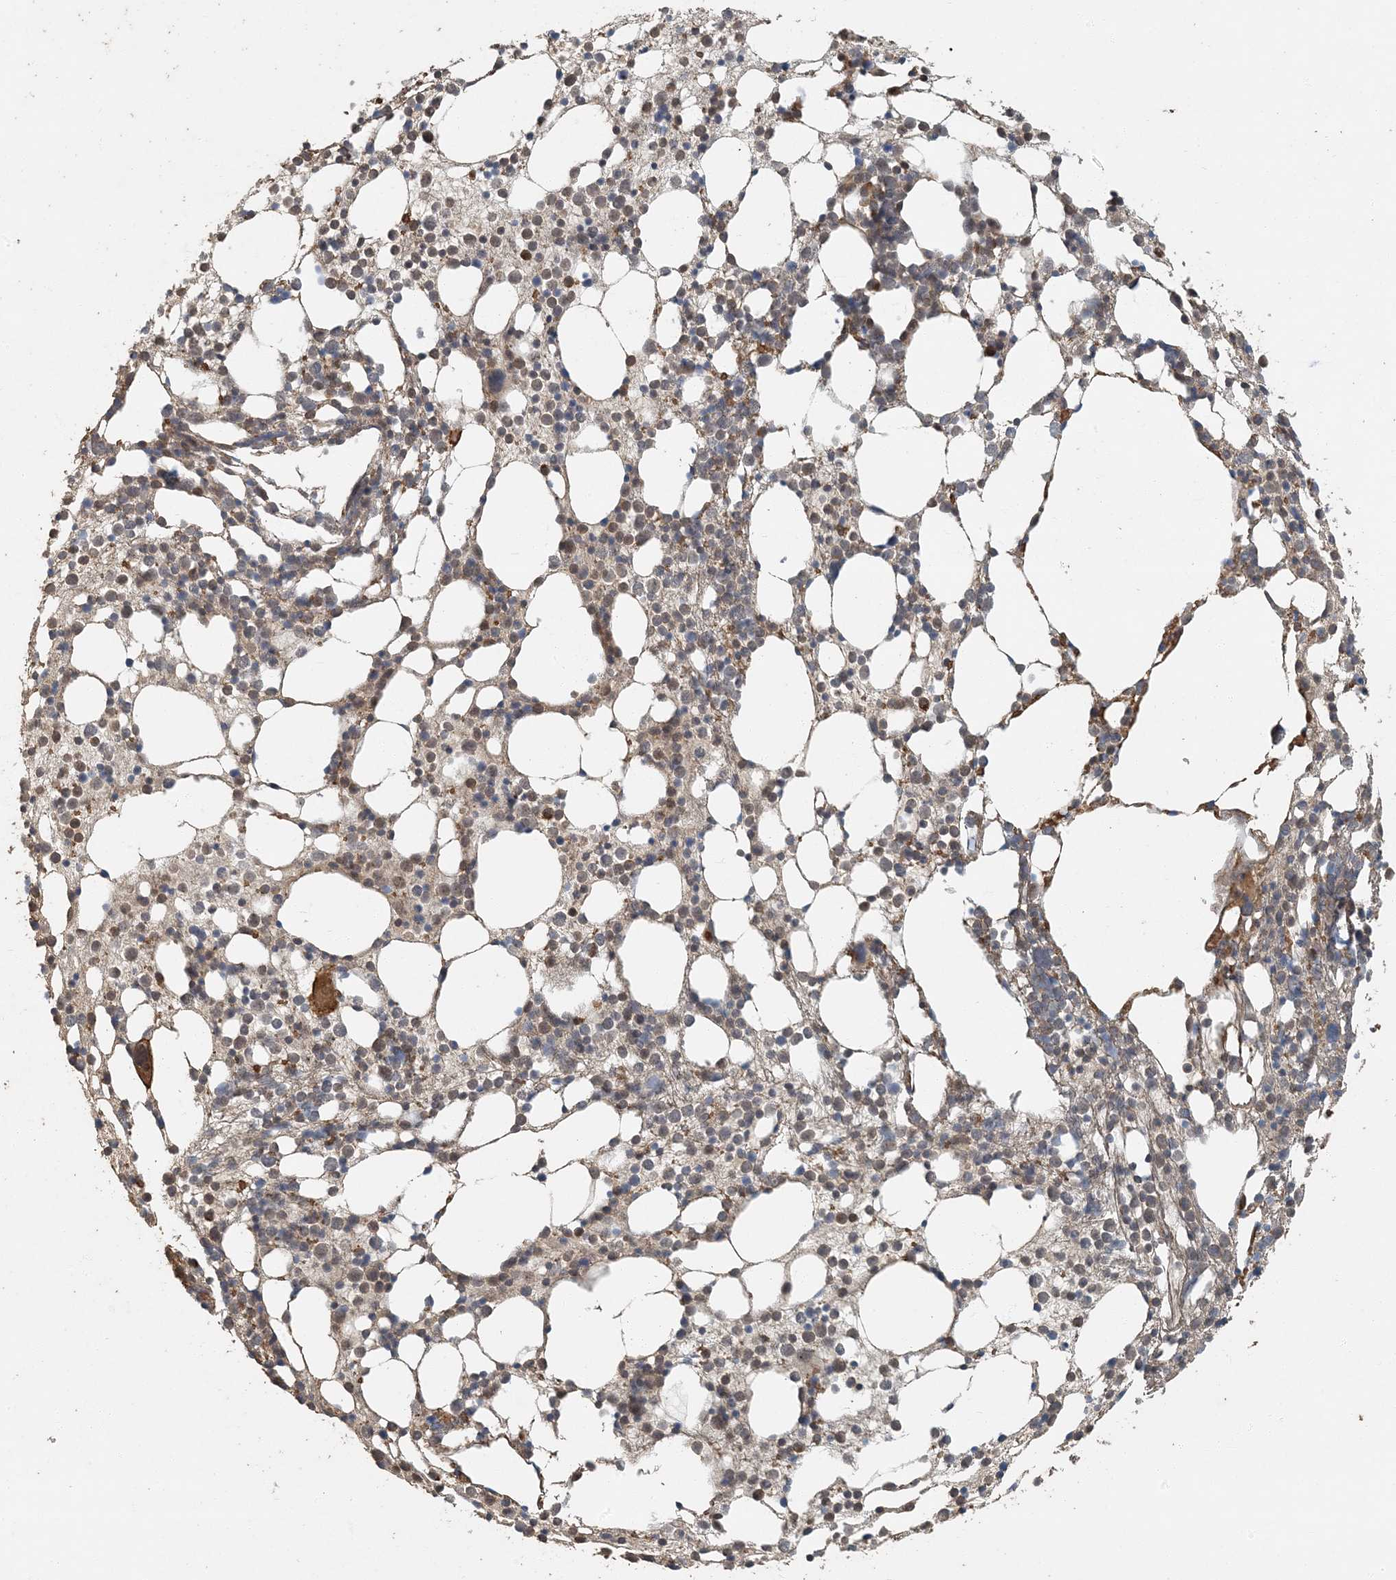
{"staining": {"intensity": "weak", "quantity": "25%-75%", "location": "nuclear"}, "tissue": "bone marrow", "cell_type": "Hematopoietic cells", "image_type": "normal", "snomed": [{"axis": "morphology", "description": "Normal tissue, NOS"}, {"axis": "topography", "description": "Bone marrow"}], "caption": "An image showing weak nuclear positivity in about 25%-75% of hematopoietic cells in benign bone marrow, as visualized by brown immunohistochemical staining.", "gene": "AK9", "patient": {"sex": "female", "age": 57}}